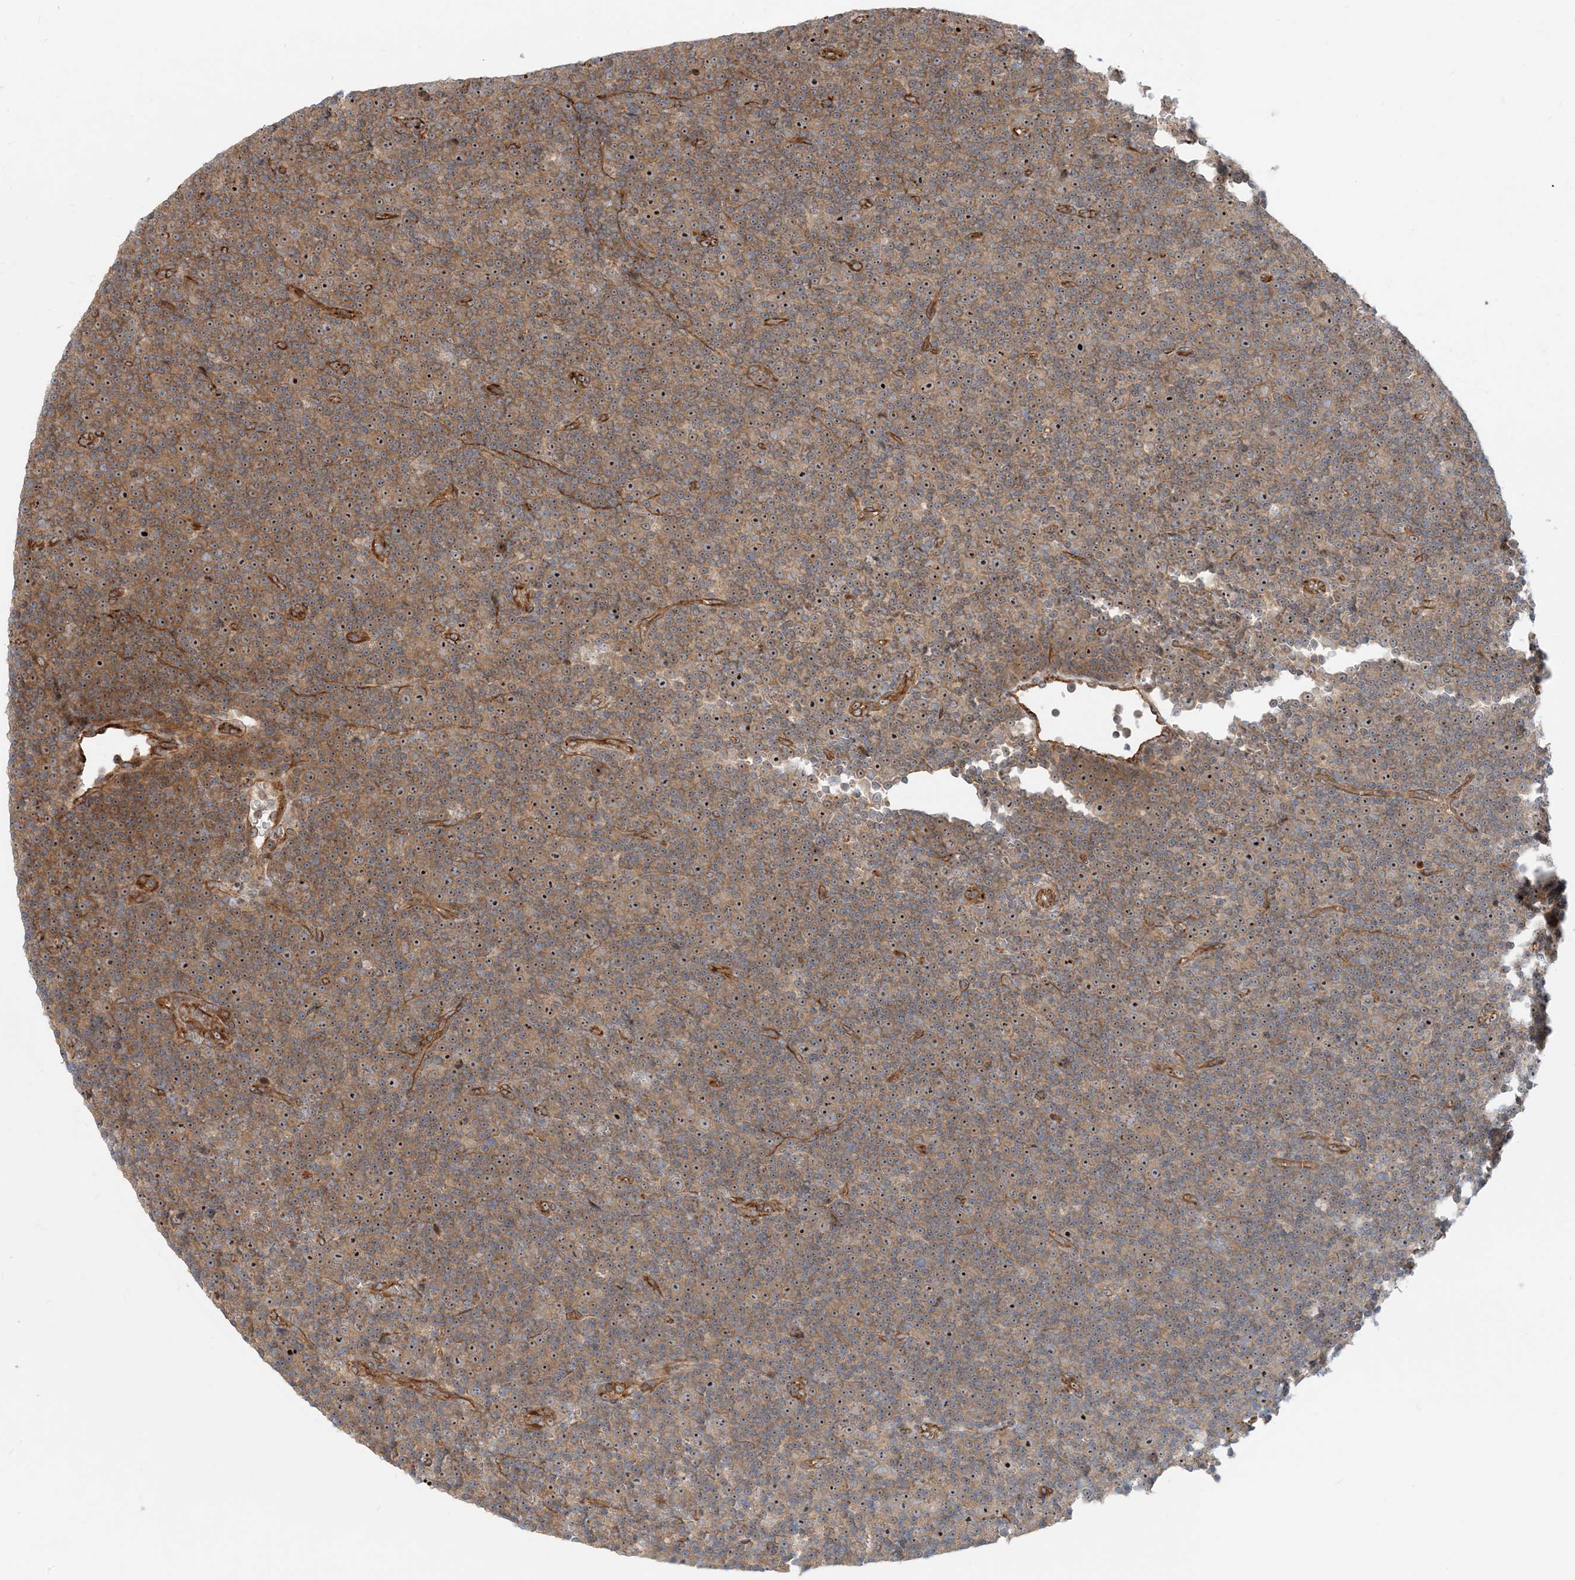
{"staining": {"intensity": "moderate", "quantity": ">75%", "location": "cytoplasmic/membranous,nuclear"}, "tissue": "lymphoma", "cell_type": "Tumor cells", "image_type": "cancer", "snomed": [{"axis": "morphology", "description": "Malignant lymphoma, non-Hodgkin's type, Low grade"}, {"axis": "topography", "description": "Lymph node"}], "caption": "Low-grade malignant lymphoma, non-Hodgkin's type stained with a brown dye shows moderate cytoplasmic/membranous and nuclear positive staining in approximately >75% of tumor cells.", "gene": "MYL5", "patient": {"sex": "female", "age": 67}}